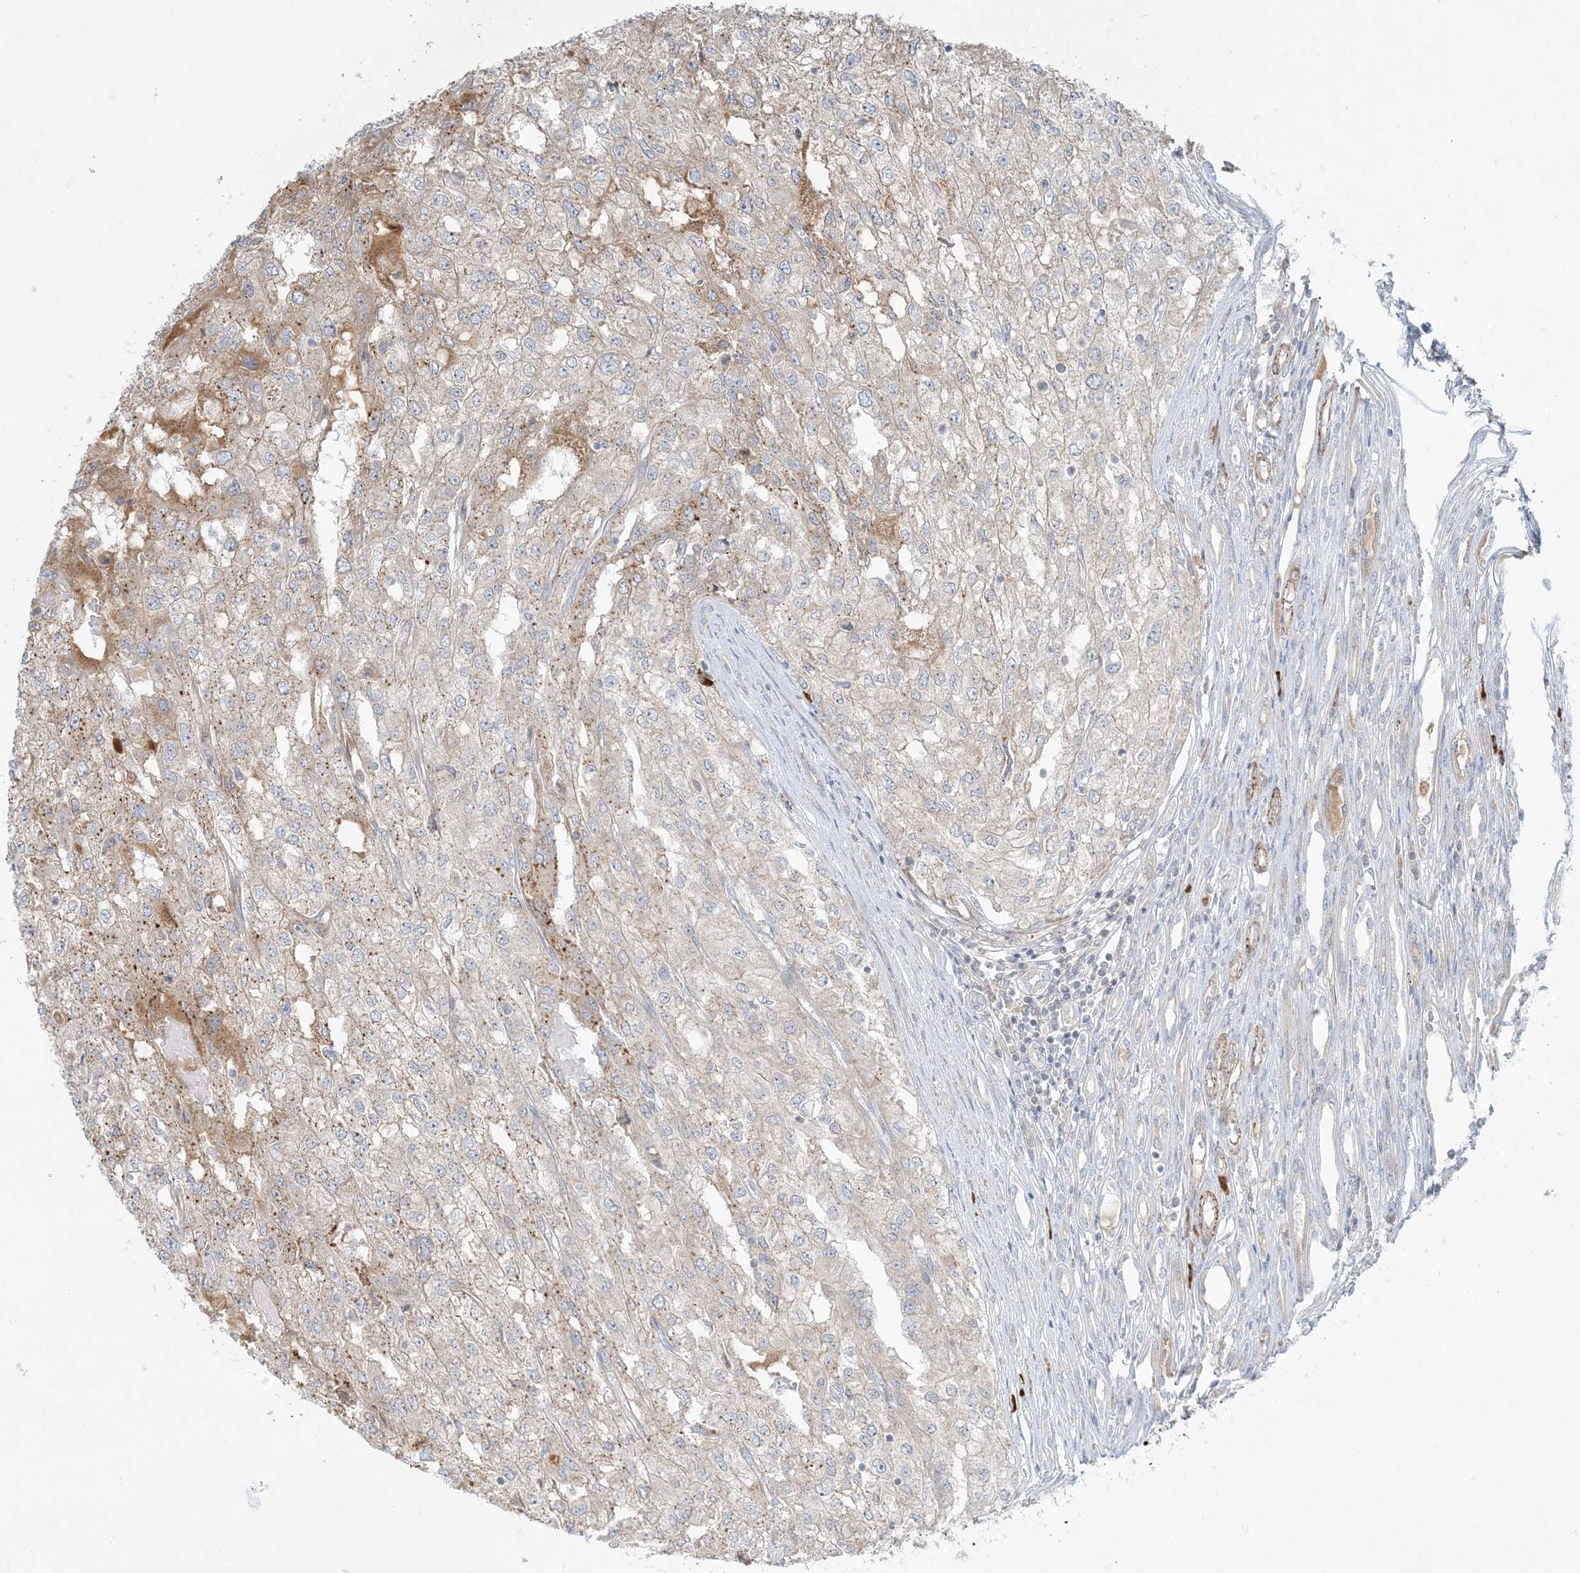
{"staining": {"intensity": "weak", "quantity": "25%-75%", "location": "cytoplasmic/membranous"}, "tissue": "renal cancer", "cell_type": "Tumor cells", "image_type": "cancer", "snomed": [{"axis": "morphology", "description": "Adenocarcinoma, NOS"}, {"axis": "topography", "description": "Kidney"}], "caption": "Brown immunohistochemical staining in human renal adenocarcinoma demonstrates weak cytoplasmic/membranous staining in approximately 25%-75% of tumor cells.", "gene": "THADA", "patient": {"sex": "female", "age": 54}}